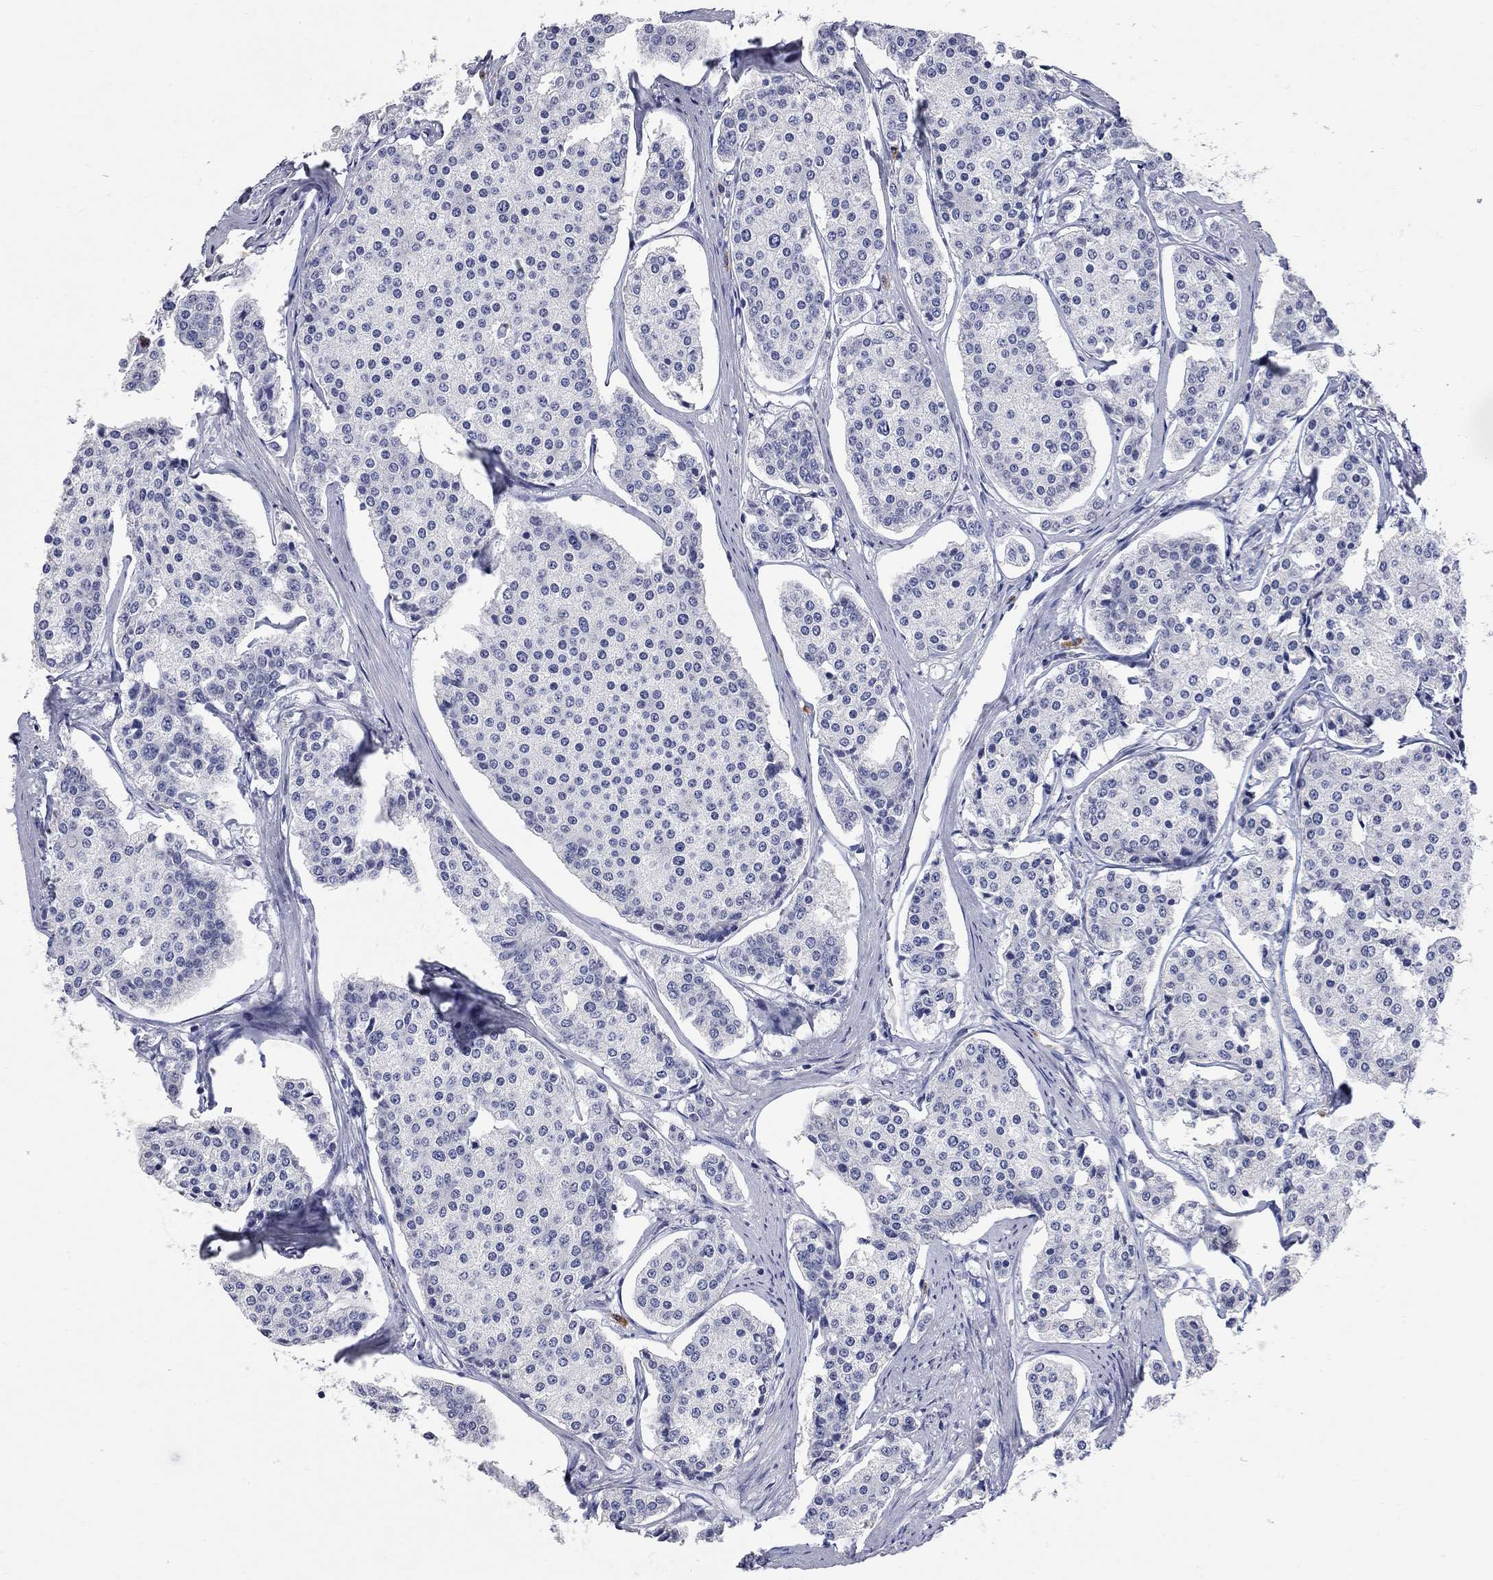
{"staining": {"intensity": "negative", "quantity": "none", "location": "none"}, "tissue": "carcinoid", "cell_type": "Tumor cells", "image_type": "cancer", "snomed": [{"axis": "morphology", "description": "Carcinoid, malignant, NOS"}, {"axis": "topography", "description": "Small intestine"}], "caption": "Tumor cells show no significant protein expression in carcinoid. (Brightfield microscopy of DAB (3,3'-diaminobenzidine) immunohistochemistry (IHC) at high magnification).", "gene": "FAM221B", "patient": {"sex": "female", "age": 65}}